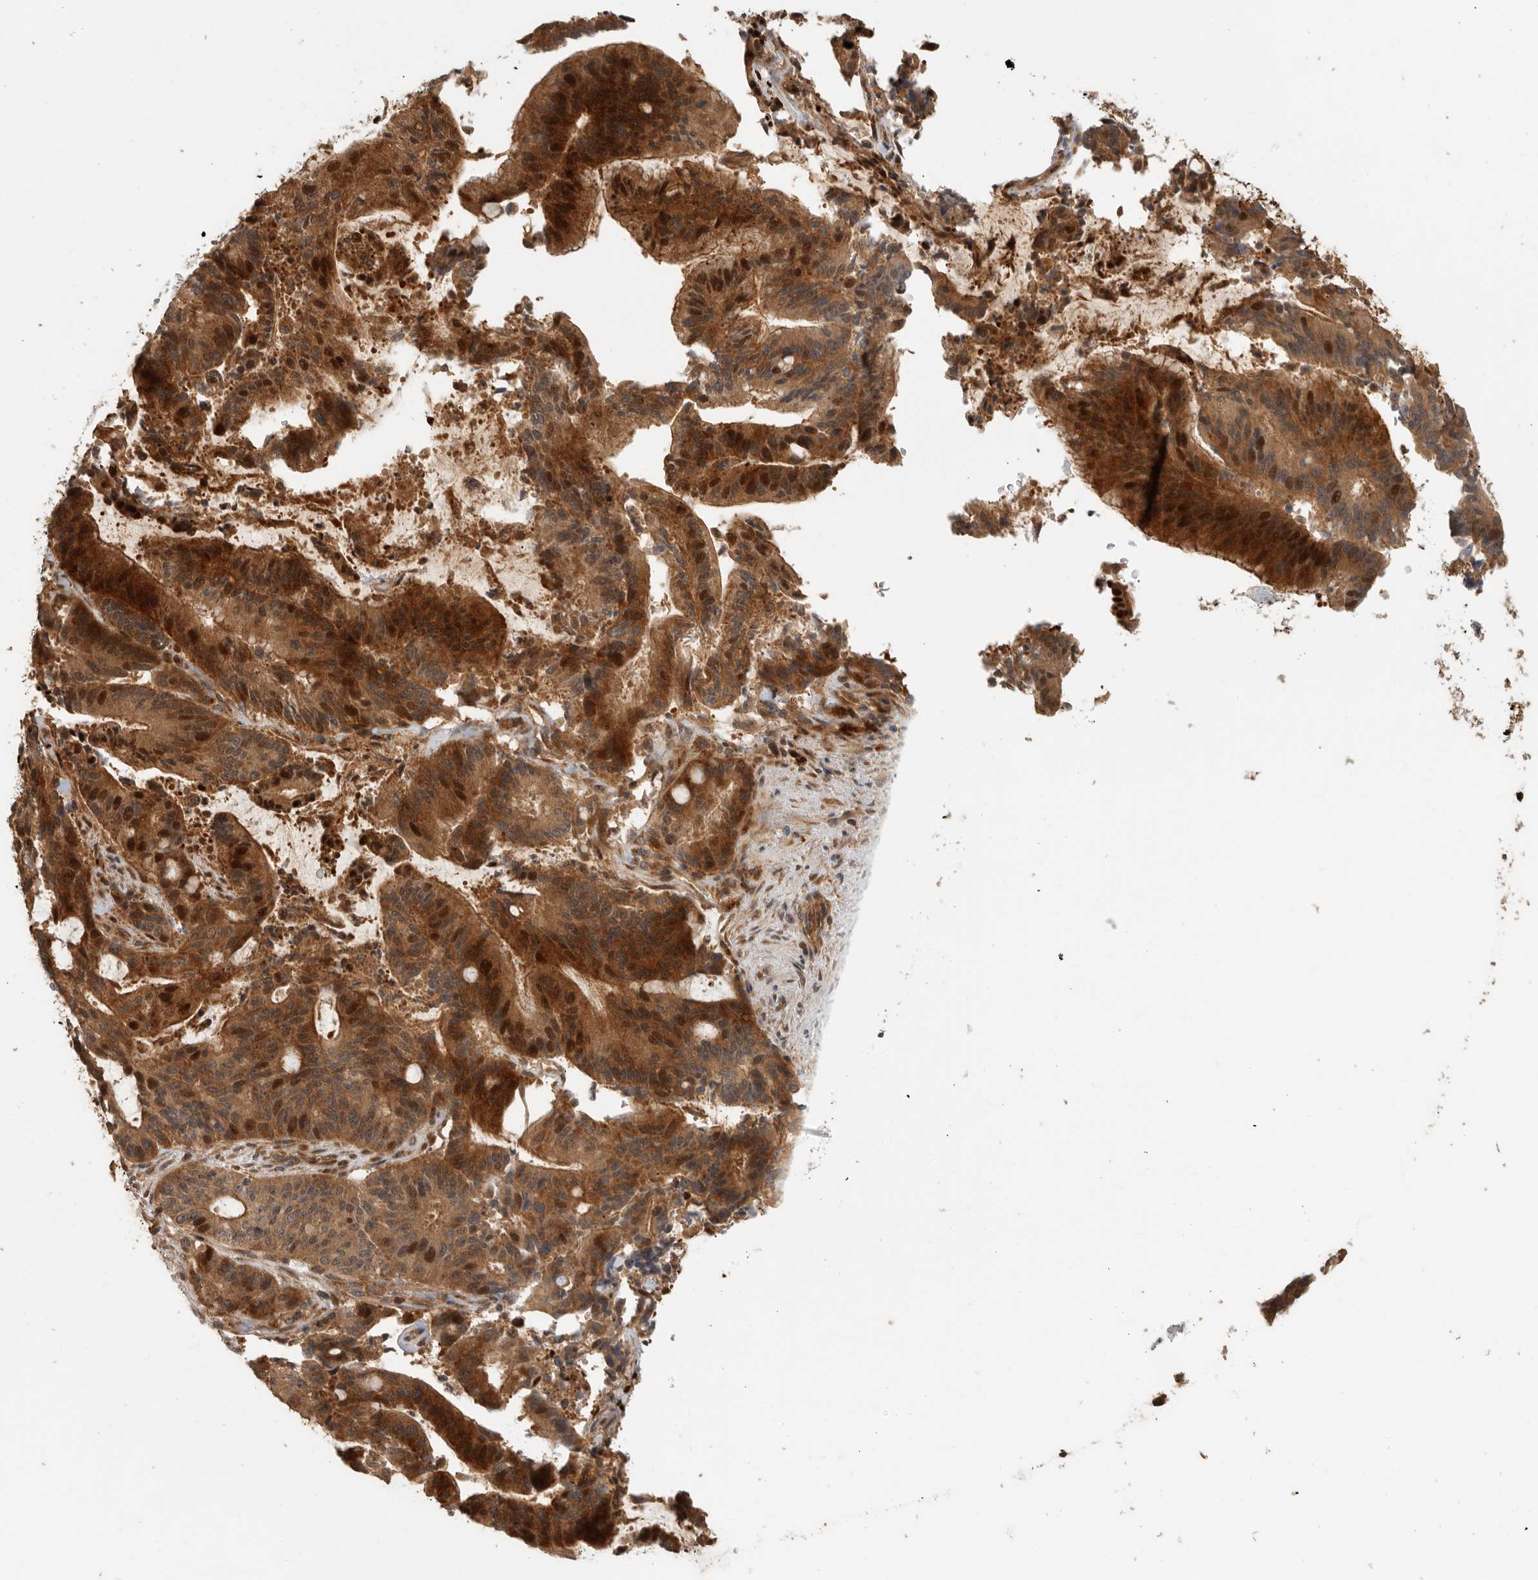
{"staining": {"intensity": "strong", "quantity": ">75%", "location": "cytoplasmic/membranous,nuclear"}, "tissue": "liver cancer", "cell_type": "Tumor cells", "image_type": "cancer", "snomed": [{"axis": "morphology", "description": "Normal tissue, NOS"}, {"axis": "morphology", "description": "Cholangiocarcinoma"}, {"axis": "topography", "description": "Liver"}, {"axis": "topography", "description": "Peripheral nerve tissue"}], "caption": "Tumor cells display strong cytoplasmic/membranous and nuclear staining in about >75% of cells in liver cancer.", "gene": "SWT1", "patient": {"sex": "female", "age": 73}}